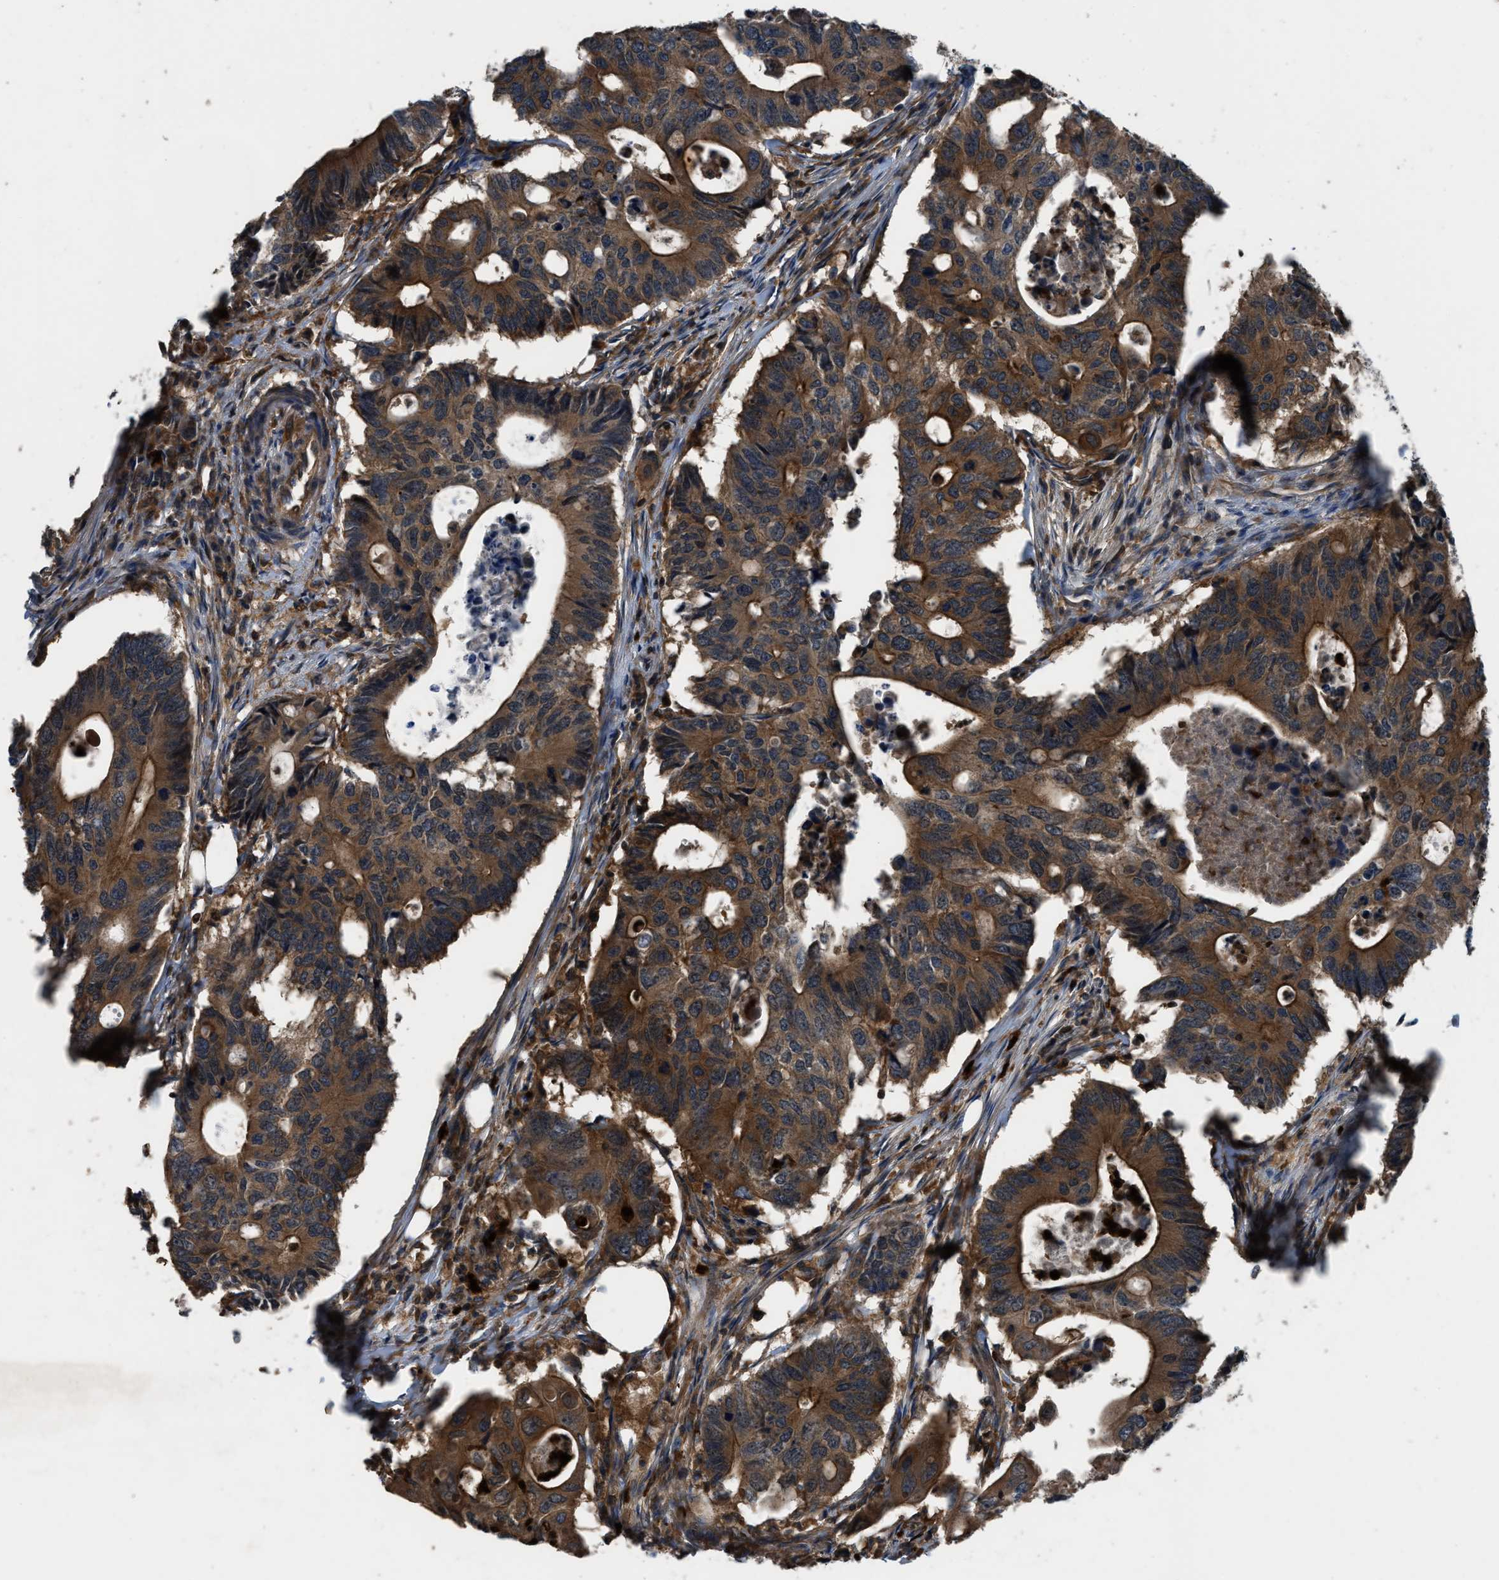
{"staining": {"intensity": "moderate", "quantity": ">75%", "location": "cytoplasmic/membranous"}, "tissue": "colorectal cancer", "cell_type": "Tumor cells", "image_type": "cancer", "snomed": [{"axis": "morphology", "description": "Adenocarcinoma, NOS"}, {"axis": "topography", "description": "Colon"}], "caption": "Immunohistochemical staining of colorectal adenocarcinoma displays moderate cytoplasmic/membranous protein positivity in about >75% of tumor cells. The staining was performed using DAB (3,3'-diaminobenzidine) to visualize the protein expression in brown, while the nuclei were stained in blue with hematoxylin (Magnification: 20x).", "gene": "USP25", "patient": {"sex": "male", "age": 71}}